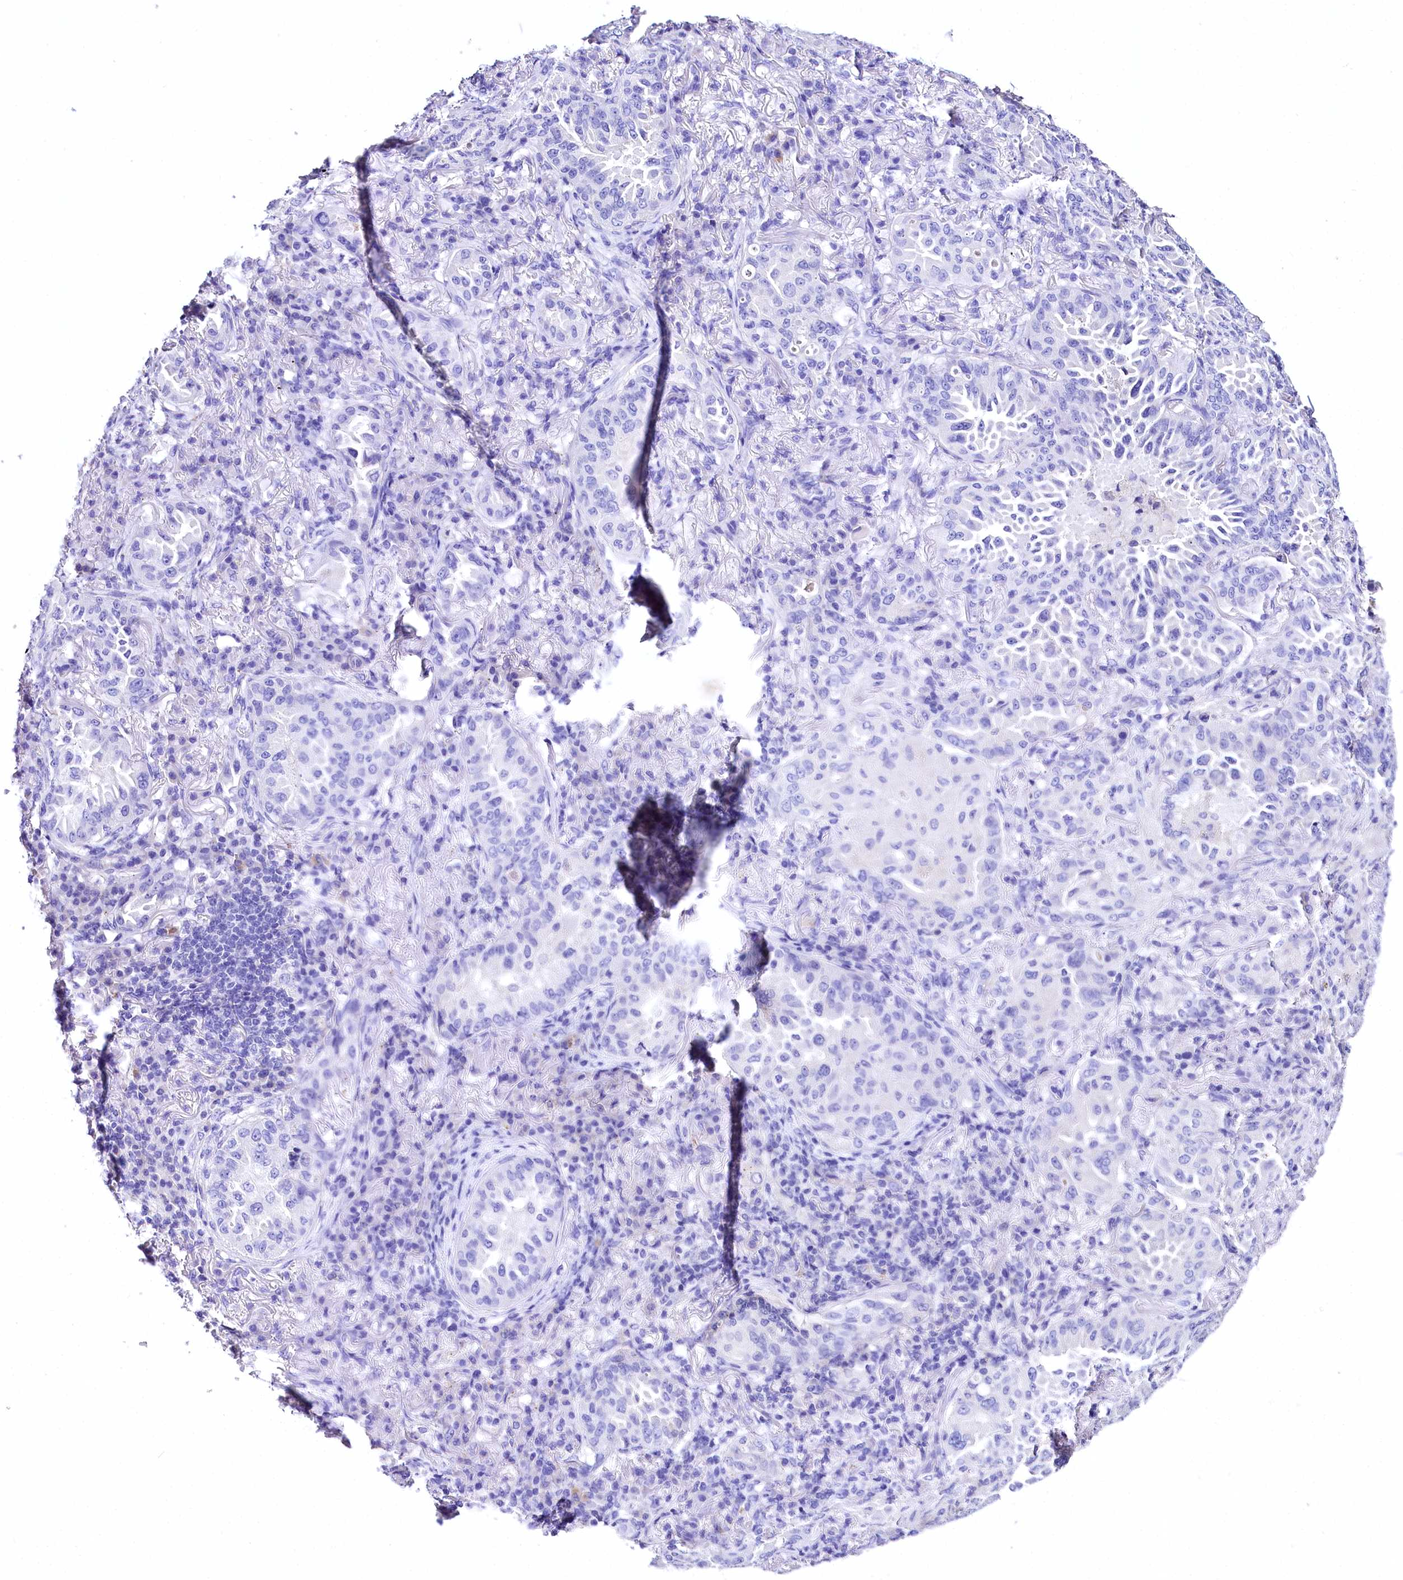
{"staining": {"intensity": "negative", "quantity": "none", "location": "none"}, "tissue": "lung cancer", "cell_type": "Tumor cells", "image_type": "cancer", "snomed": [{"axis": "morphology", "description": "Adenocarcinoma, NOS"}, {"axis": "topography", "description": "Lung"}], "caption": "Immunohistochemical staining of human lung cancer shows no significant positivity in tumor cells. Nuclei are stained in blue.", "gene": "A2ML1", "patient": {"sex": "female", "age": 69}}